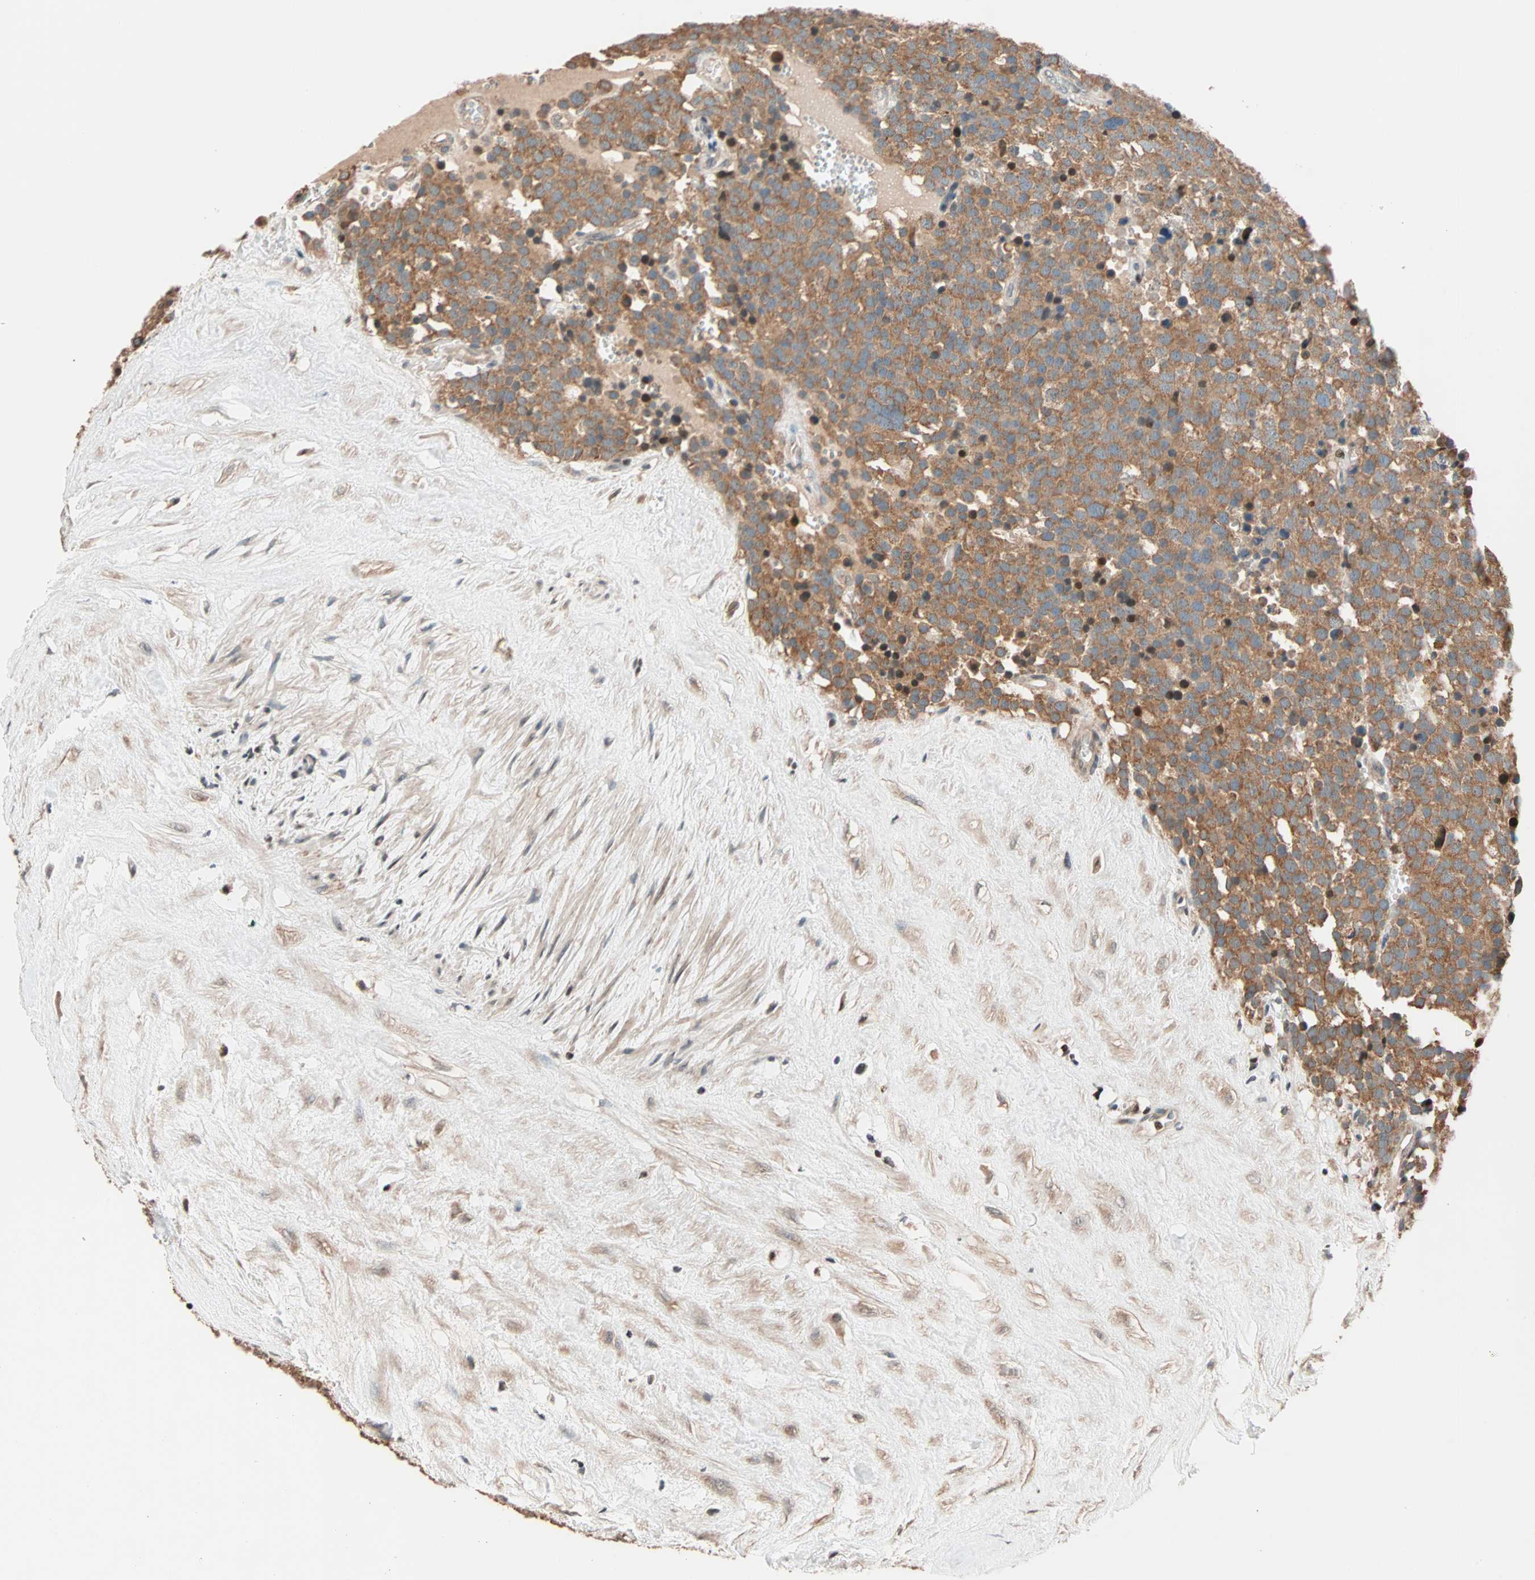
{"staining": {"intensity": "moderate", "quantity": ">75%", "location": "cytoplasmic/membranous"}, "tissue": "testis cancer", "cell_type": "Tumor cells", "image_type": "cancer", "snomed": [{"axis": "morphology", "description": "Seminoma, NOS"}, {"axis": "topography", "description": "Testis"}], "caption": "Tumor cells display moderate cytoplasmic/membranous staining in approximately >75% of cells in seminoma (testis). The protein of interest is shown in brown color, while the nuclei are stained blue.", "gene": "HECW1", "patient": {"sex": "male", "age": 71}}